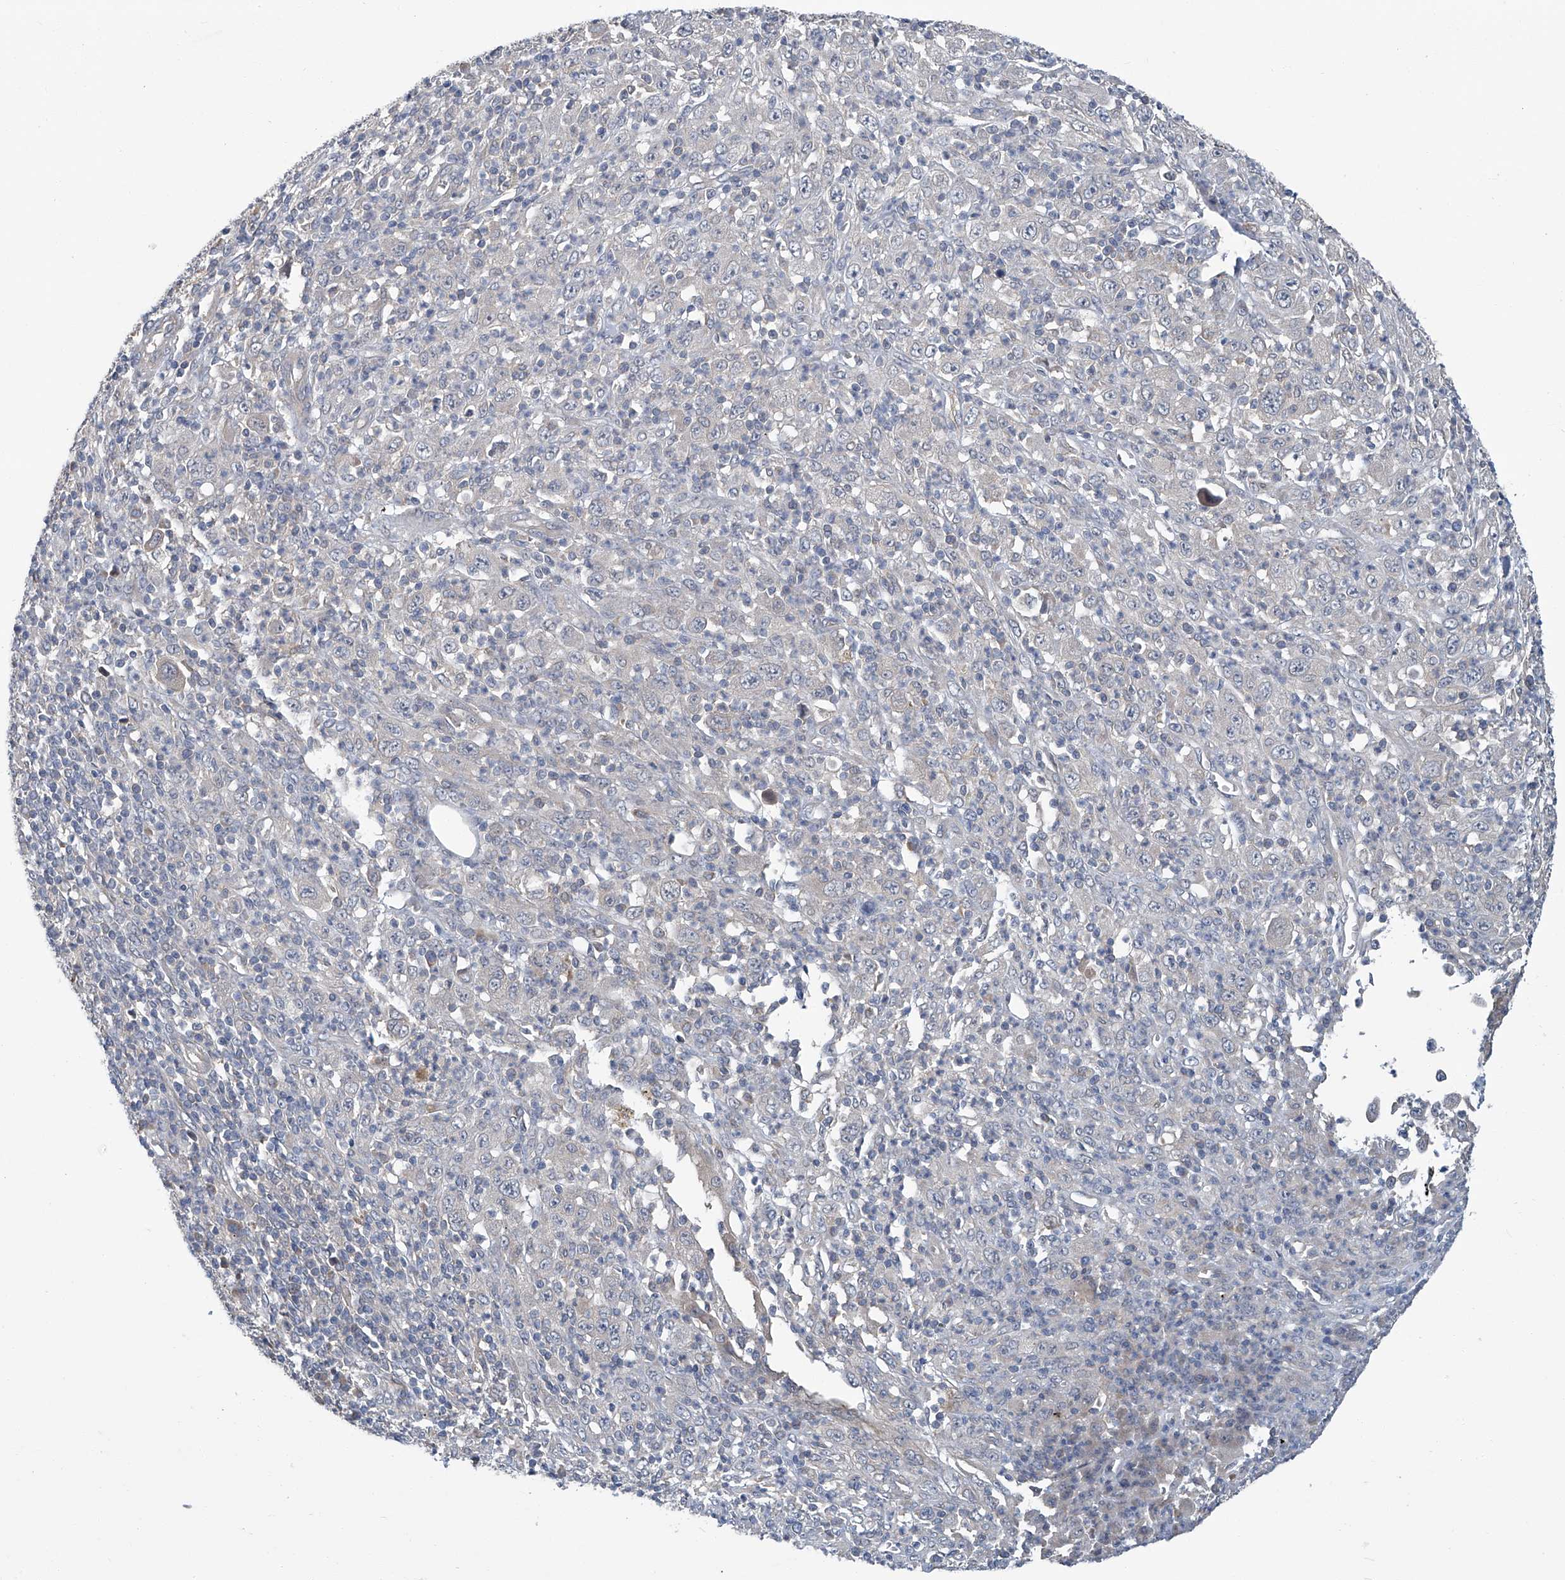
{"staining": {"intensity": "negative", "quantity": "none", "location": "none"}, "tissue": "melanoma", "cell_type": "Tumor cells", "image_type": "cancer", "snomed": [{"axis": "morphology", "description": "Malignant melanoma, Metastatic site"}, {"axis": "topography", "description": "Skin"}], "caption": "This is a image of immunohistochemistry staining of malignant melanoma (metastatic site), which shows no expression in tumor cells.", "gene": "ANKRD34A", "patient": {"sex": "female", "age": 56}}